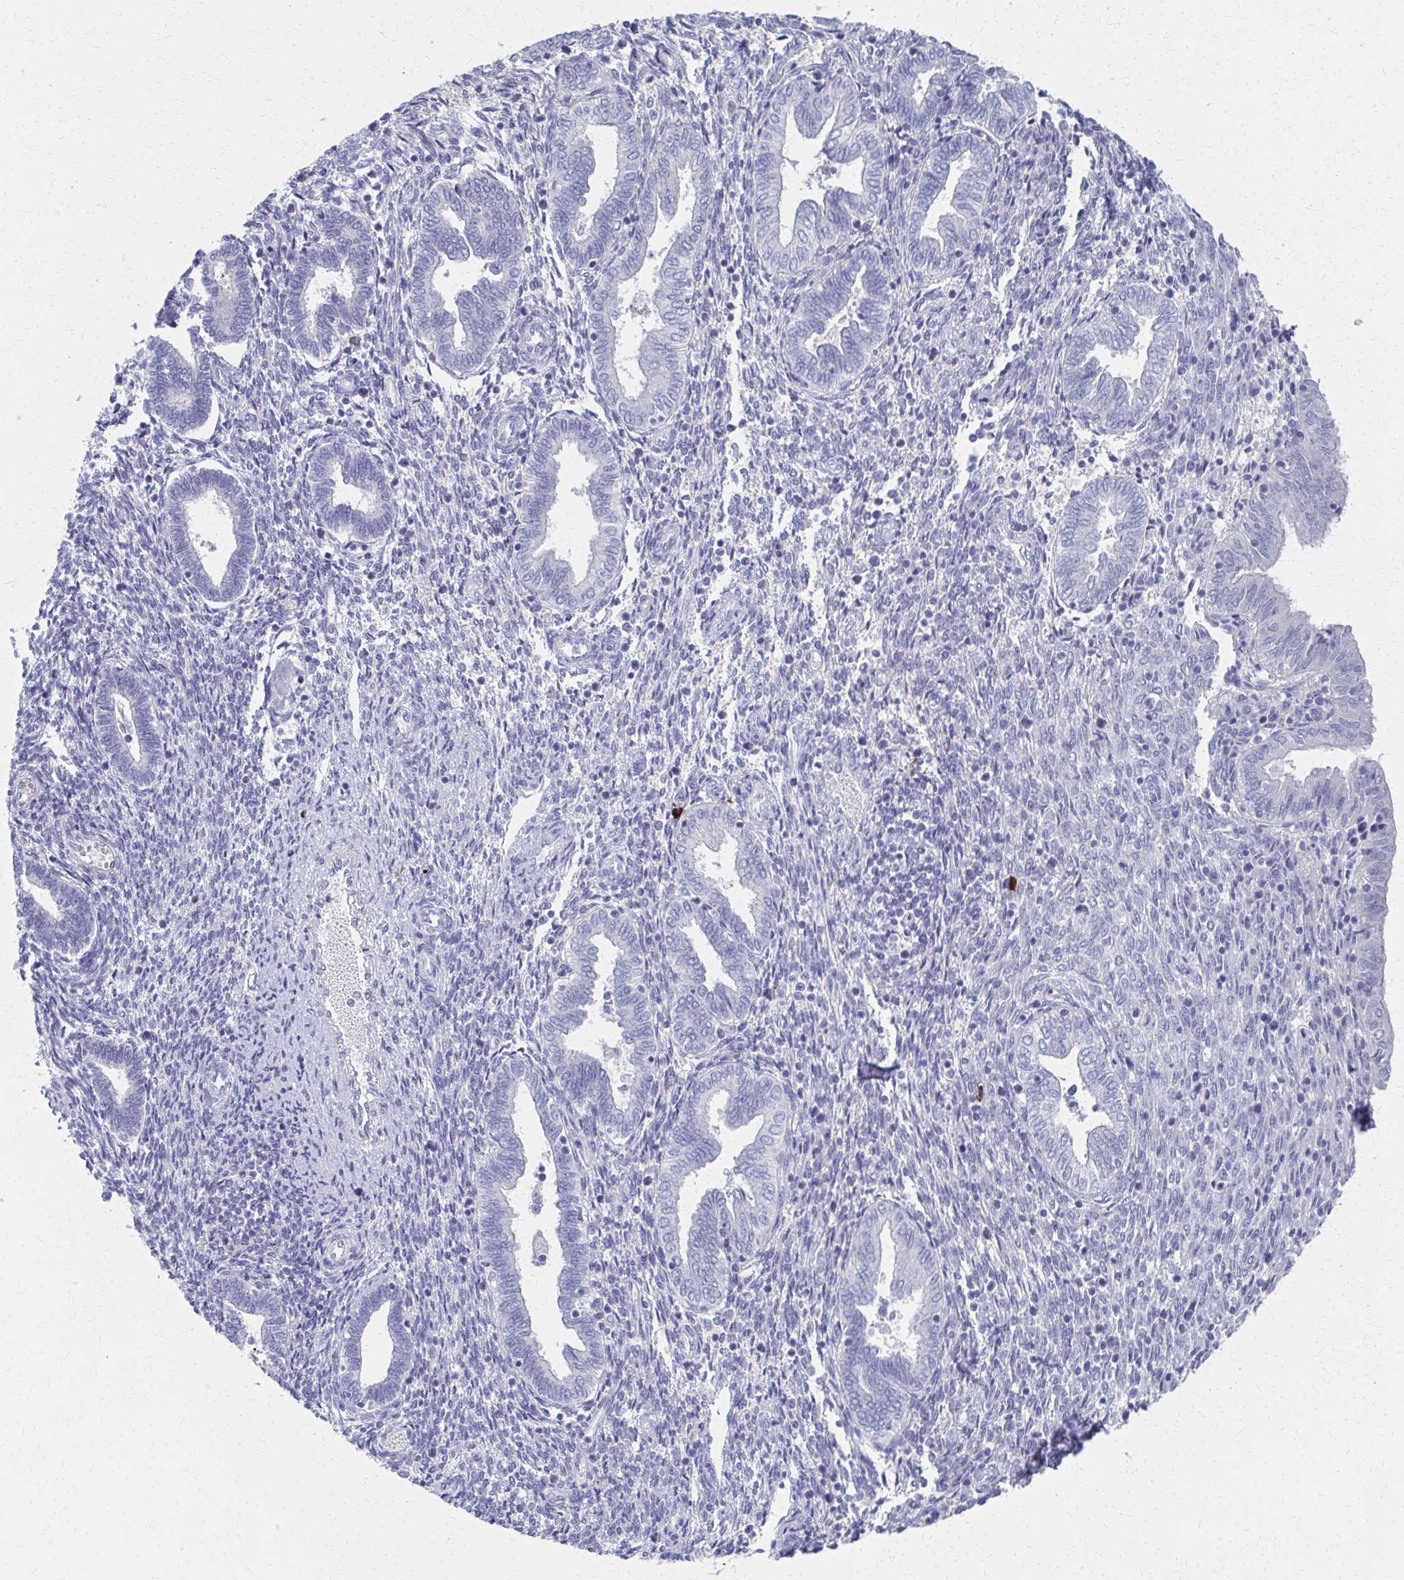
{"staining": {"intensity": "negative", "quantity": "none", "location": "none"}, "tissue": "endometrium", "cell_type": "Cells in endometrial stroma", "image_type": "normal", "snomed": [{"axis": "morphology", "description": "Normal tissue, NOS"}, {"axis": "topography", "description": "Endometrium"}], "caption": "Endometrium stained for a protein using IHC shows no staining cells in endometrial stroma.", "gene": "MS4A2", "patient": {"sex": "female", "age": 42}}